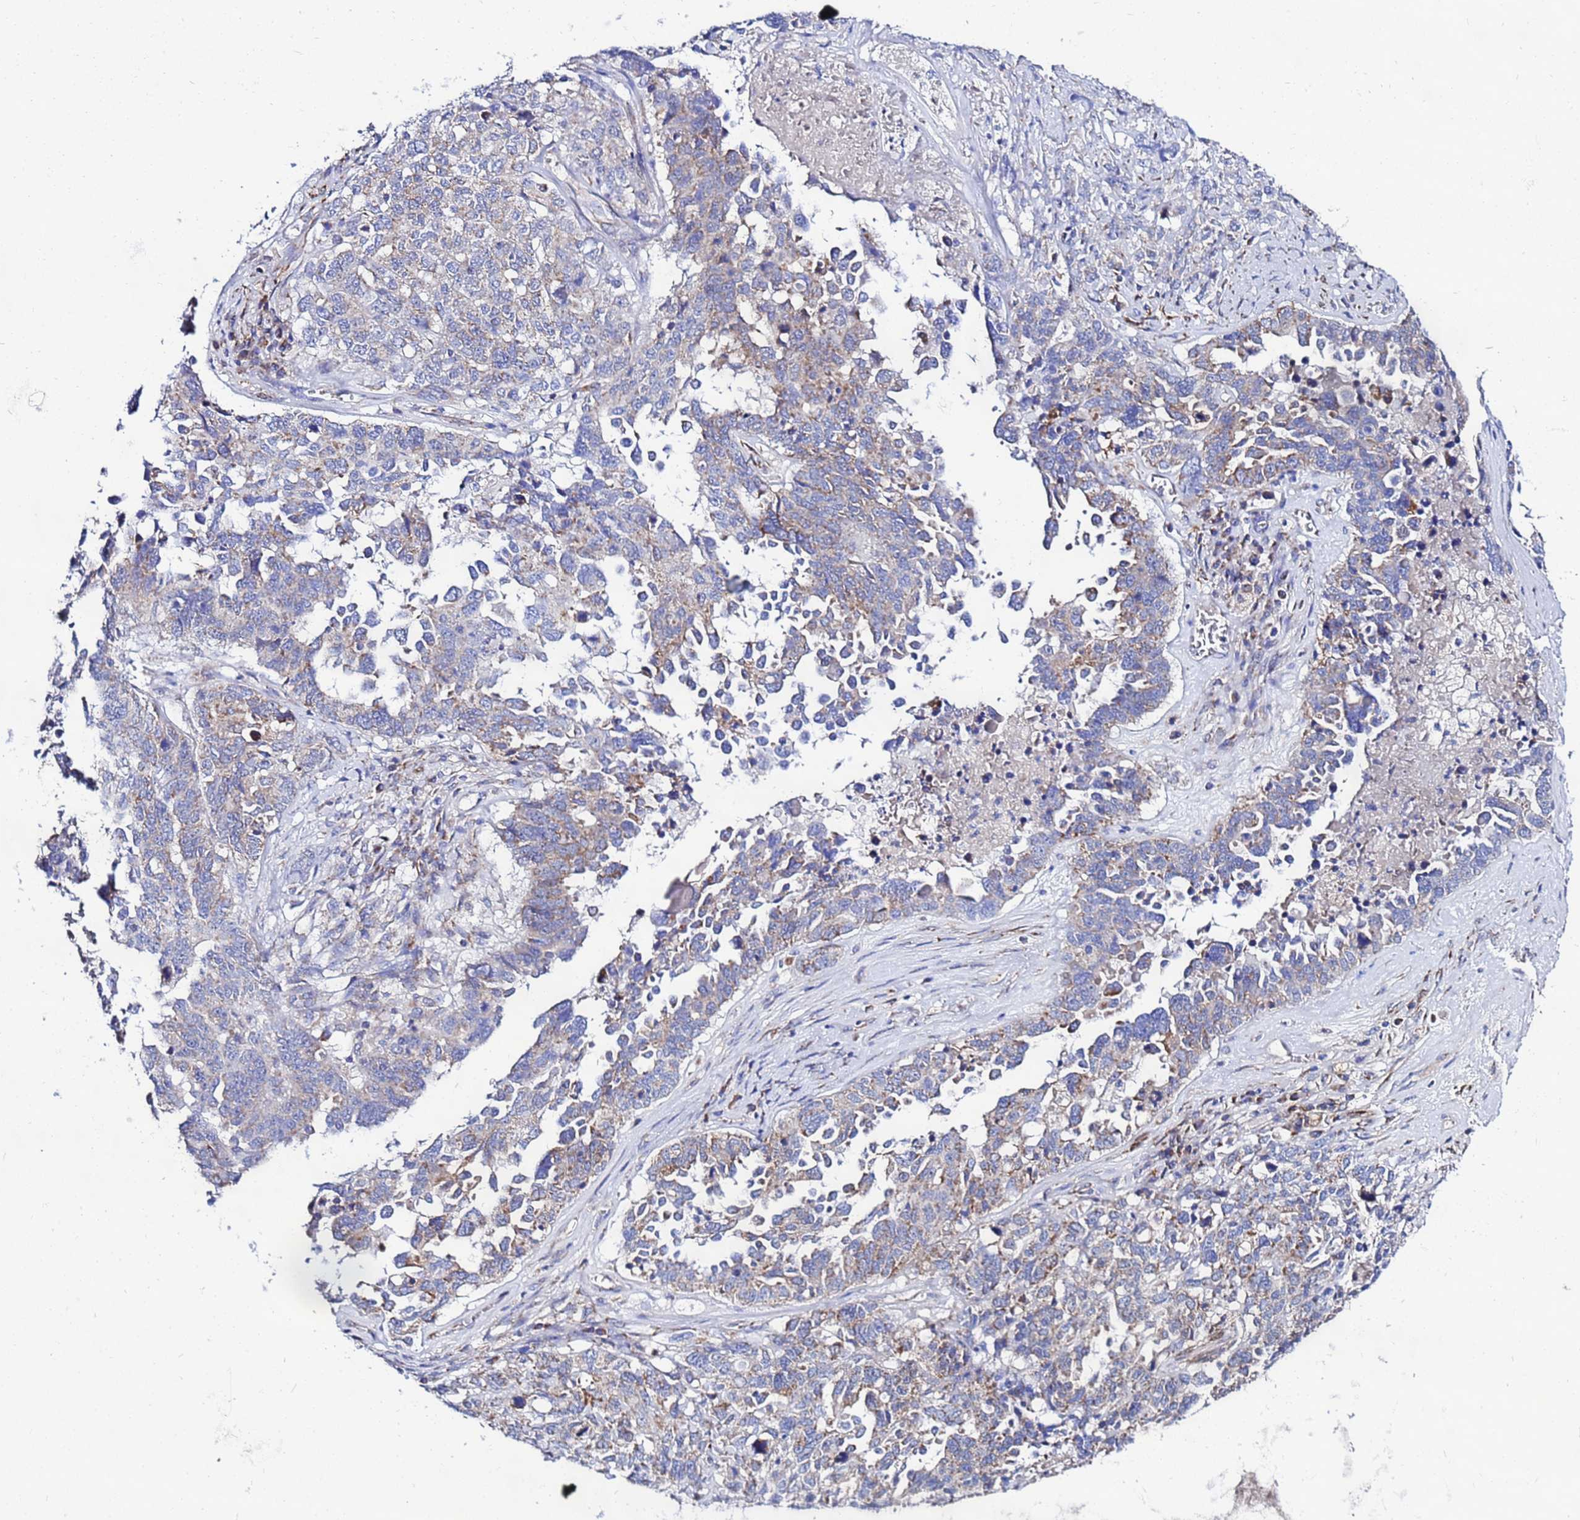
{"staining": {"intensity": "moderate", "quantity": "25%-75%", "location": "cytoplasmic/membranous"}, "tissue": "ovarian cancer", "cell_type": "Tumor cells", "image_type": "cancer", "snomed": [{"axis": "morphology", "description": "Carcinoma, endometroid"}, {"axis": "topography", "description": "Ovary"}], "caption": "An image of ovarian cancer stained for a protein displays moderate cytoplasmic/membranous brown staining in tumor cells. Nuclei are stained in blue.", "gene": "FAHD2A", "patient": {"sex": "female", "age": 62}}